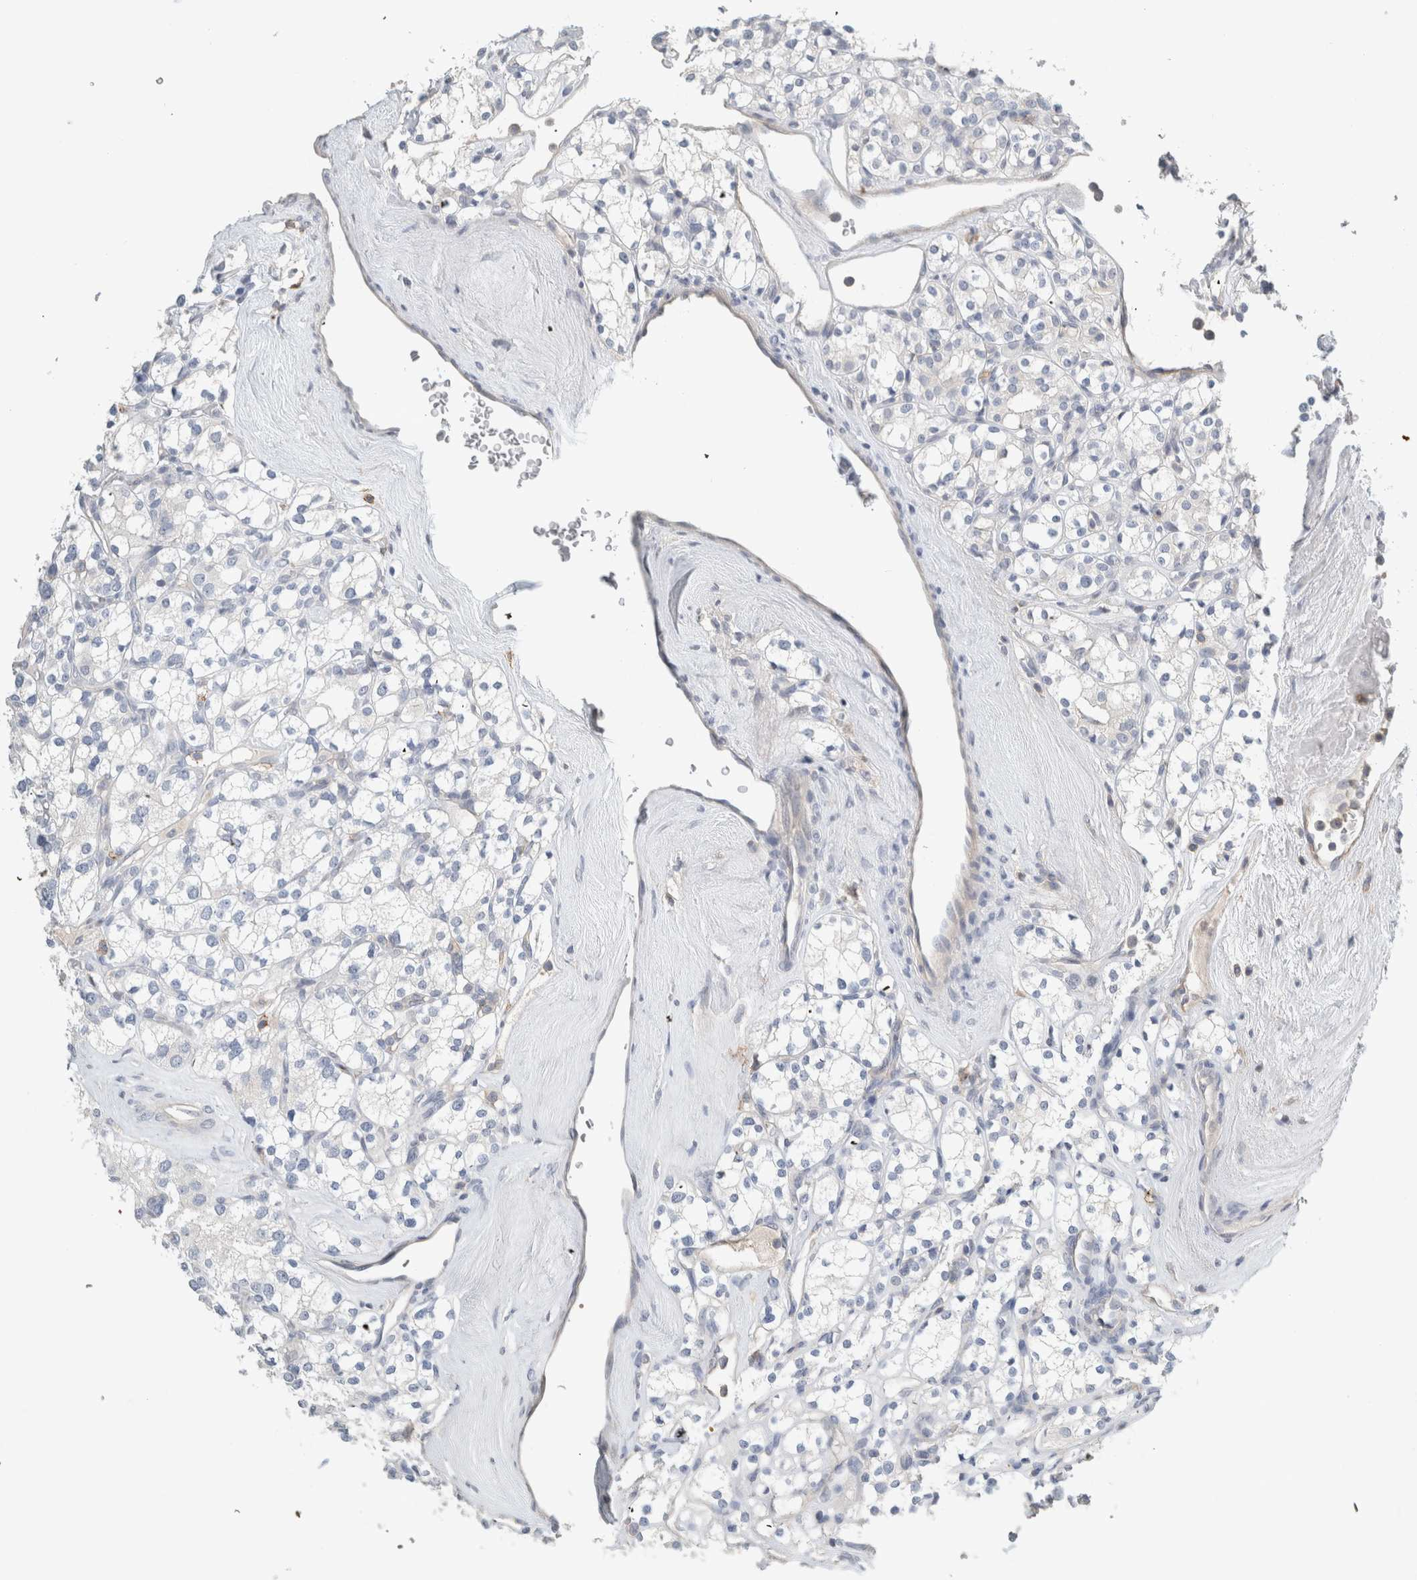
{"staining": {"intensity": "negative", "quantity": "none", "location": "none"}, "tissue": "renal cancer", "cell_type": "Tumor cells", "image_type": "cancer", "snomed": [{"axis": "morphology", "description": "Adenocarcinoma, NOS"}, {"axis": "topography", "description": "Kidney"}], "caption": "The IHC histopathology image has no significant positivity in tumor cells of adenocarcinoma (renal) tissue.", "gene": "ERCC6L2", "patient": {"sex": "male", "age": 77}}